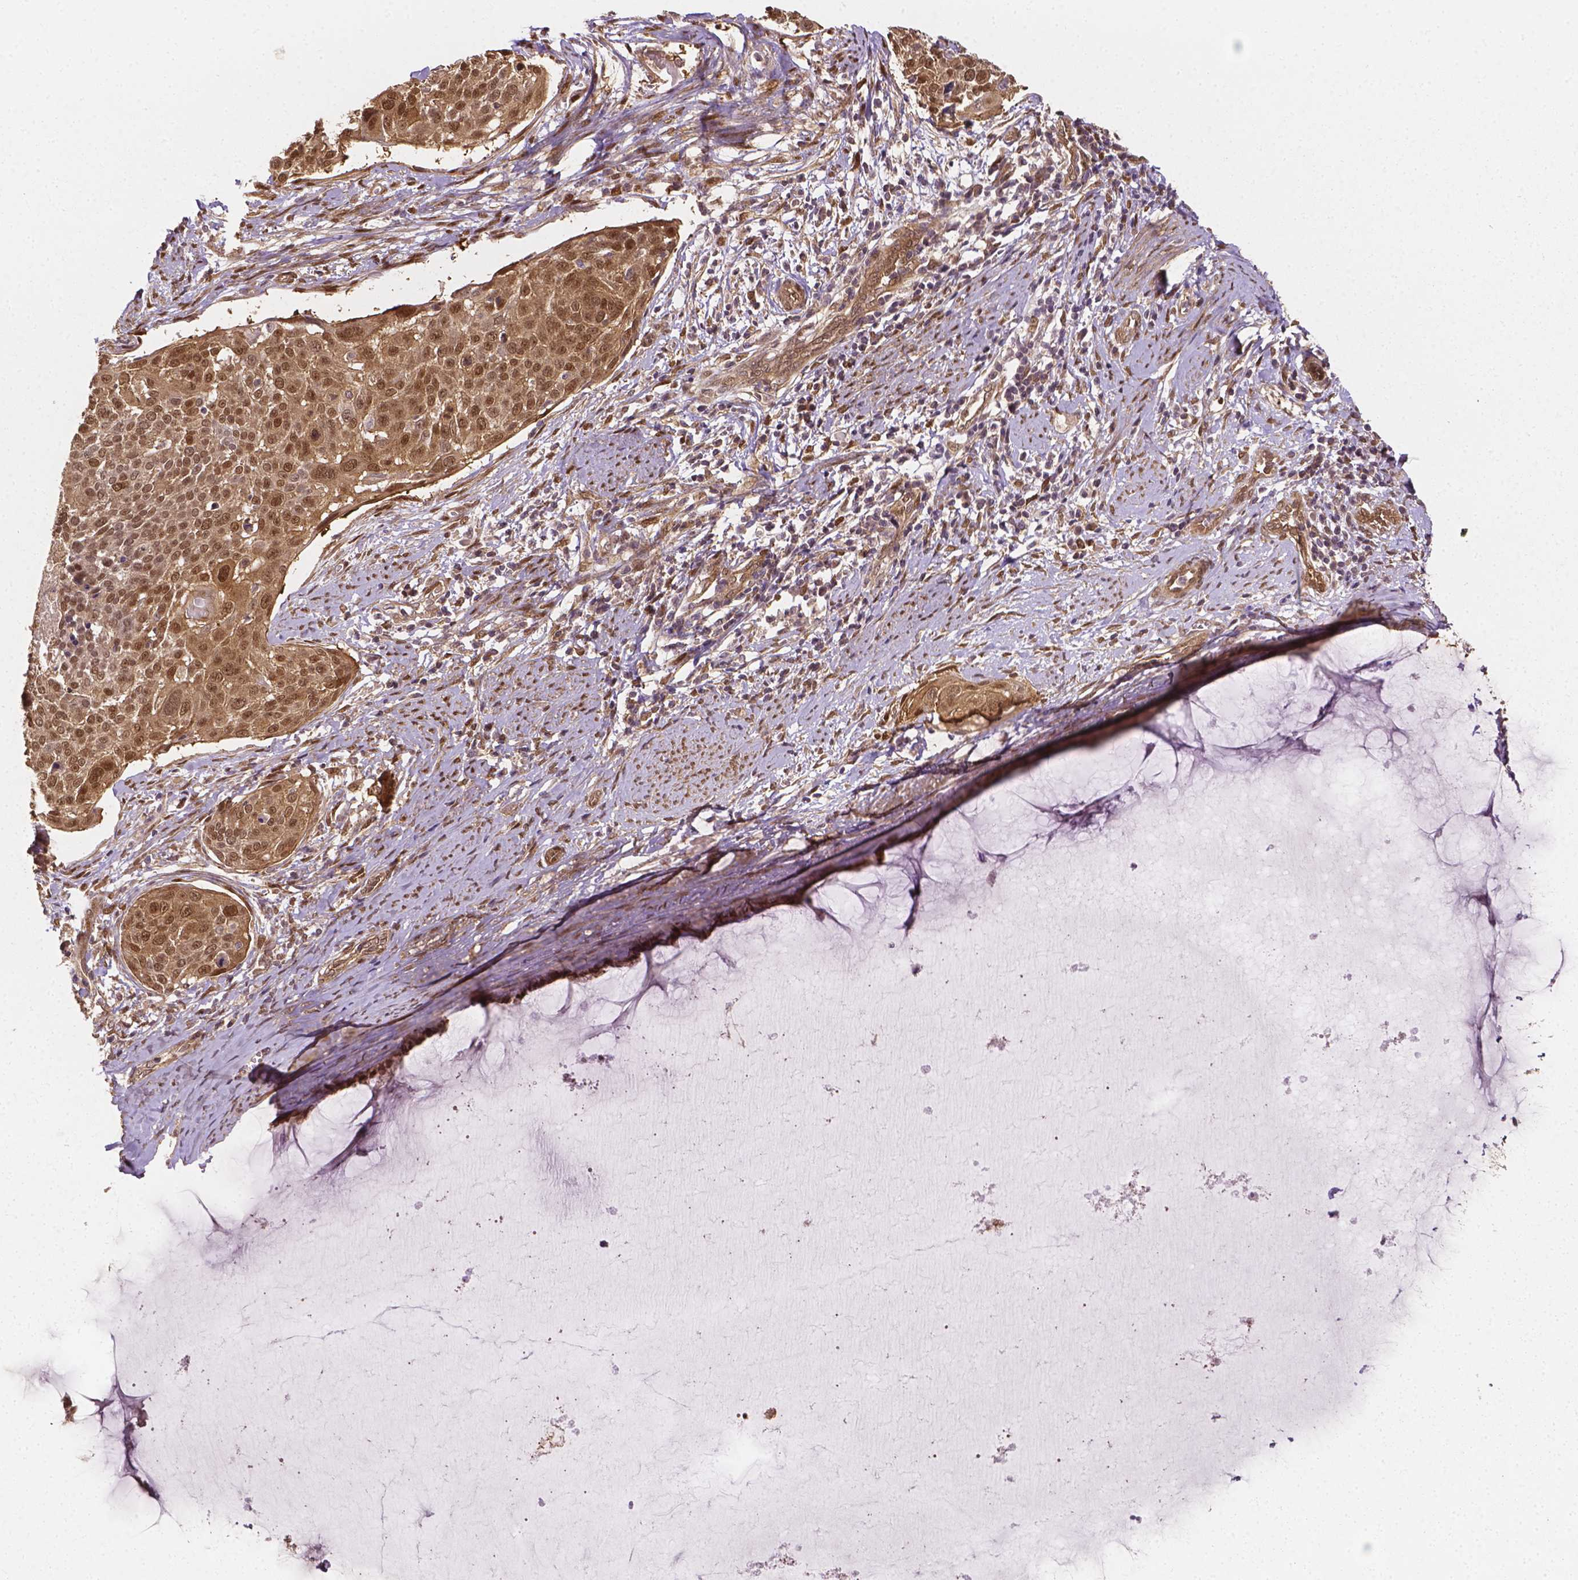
{"staining": {"intensity": "moderate", "quantity": ">75%", "location": "cytoplasmic/membranous,nuclear"}, "tissue": "cervical cancer", "cell_type": "Tumor cells", "image_type": "cancer", "snomed": [{"axis": "morphology", "description": "Squamous cell carcinoma, NOS"}, {"axis": "topography", "description": "Cervix"}], "caption": "Immunohistochemistry of cervical cancer demonstrates medium levels of moderate cytoplasmic/membranous and nuclear expression in approximately >75% of tumor cells. (Brightfield microscopy of DAB IHC at high magnification).", "gene": "YAP1", "patient": {"sex": "female", "age": 39}}